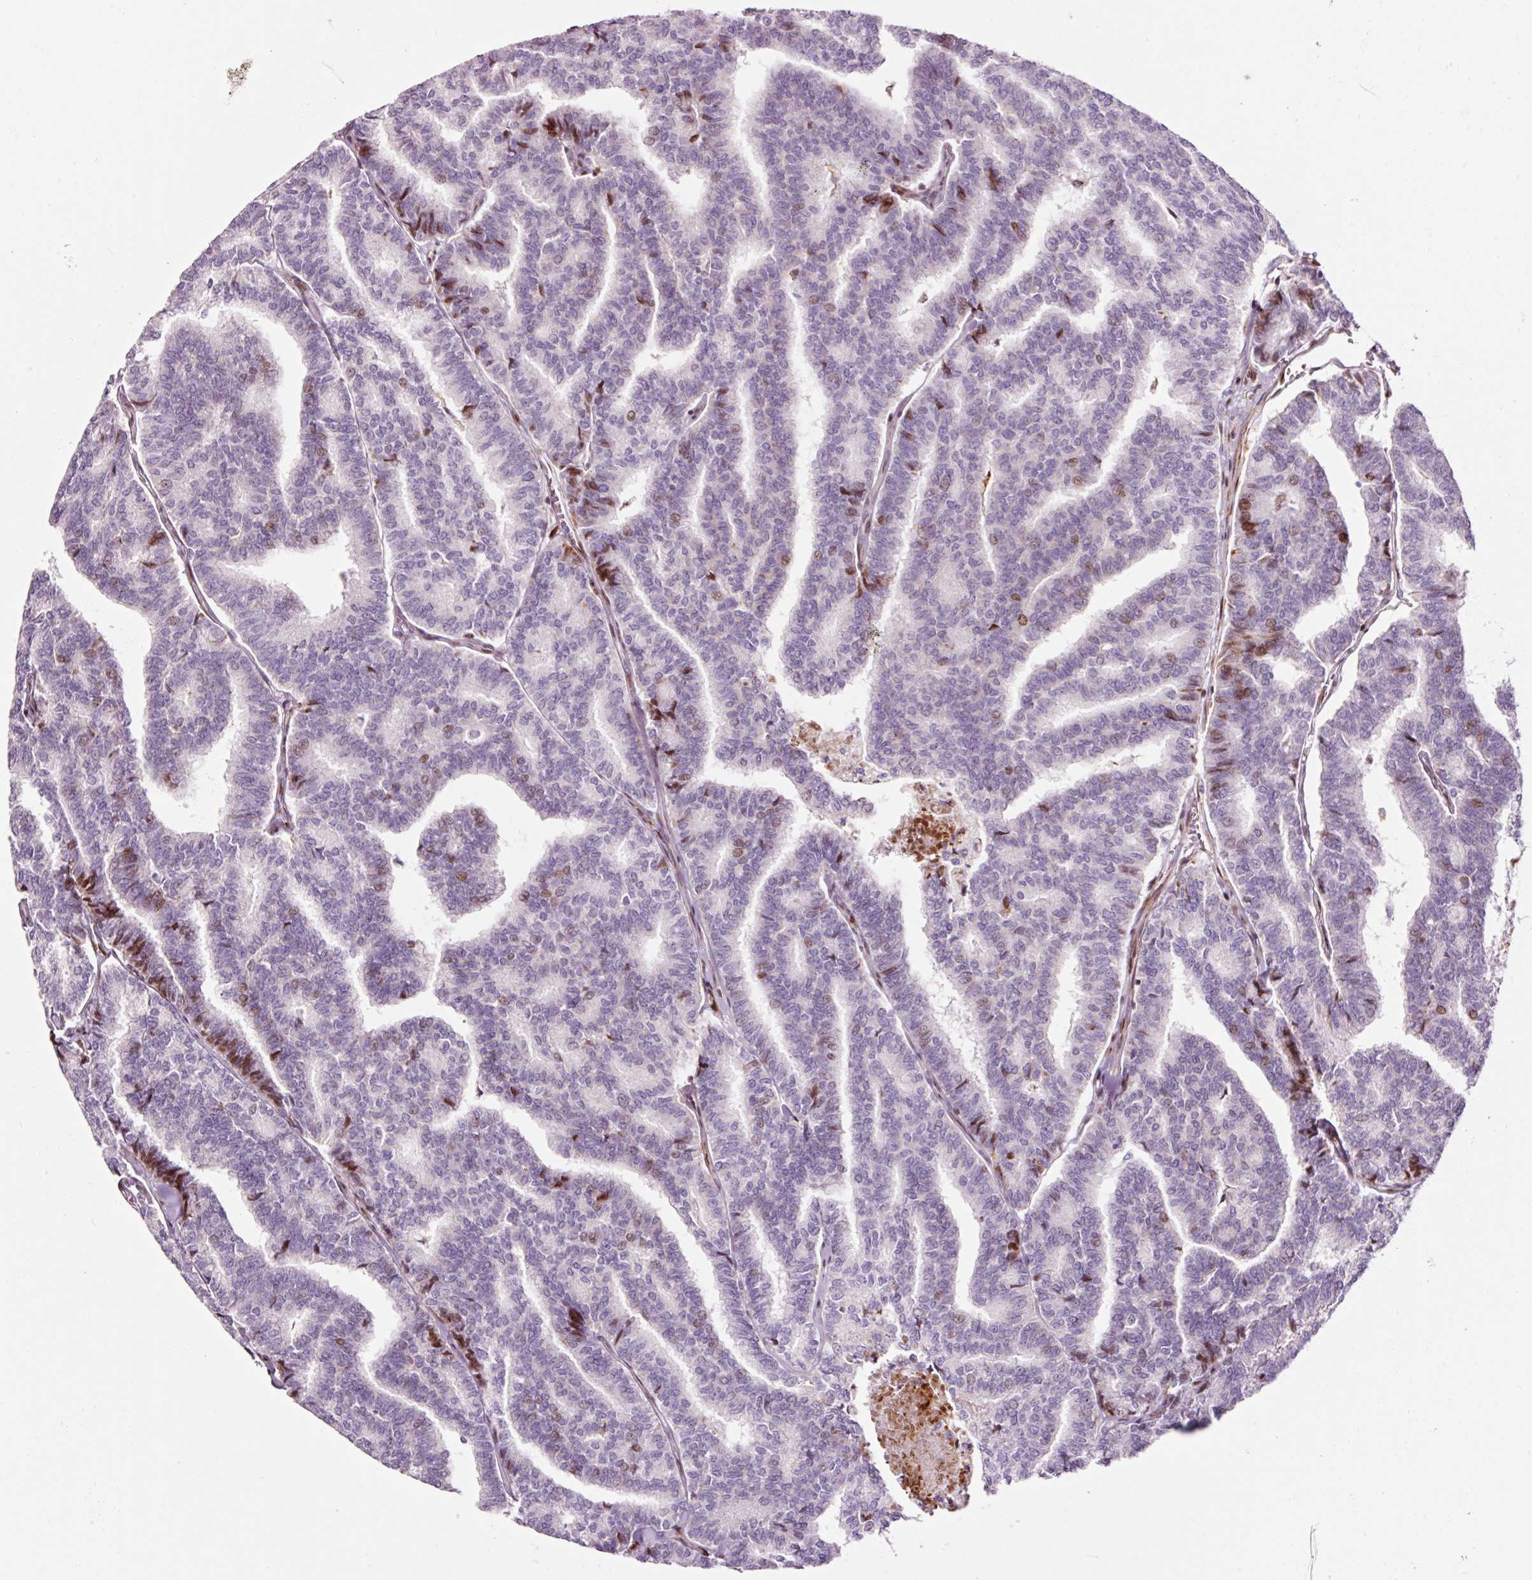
{"staining": {"intensity": "moderate", "quantity": "<25%", "location": "nuclear"}, "tissue": "thyroid cancer", "cell_type": "Tumor cells", "image_type": "cancer", "snomed": [{"axis": "morphology", "description": "Papillary adenocarcinoma, NOS"}, {"axis": "topography", "description": "Thyroid gland"}], "caption": "Thyroid cancer (papillary adenocarcinoma) was stained to show a protein in brown. There is low levels of moderate nuclear expression in approximately <25% of tumor cells.", "gene": "ANKRD20A1", "patient": {"sex": "female", "age": 35}}